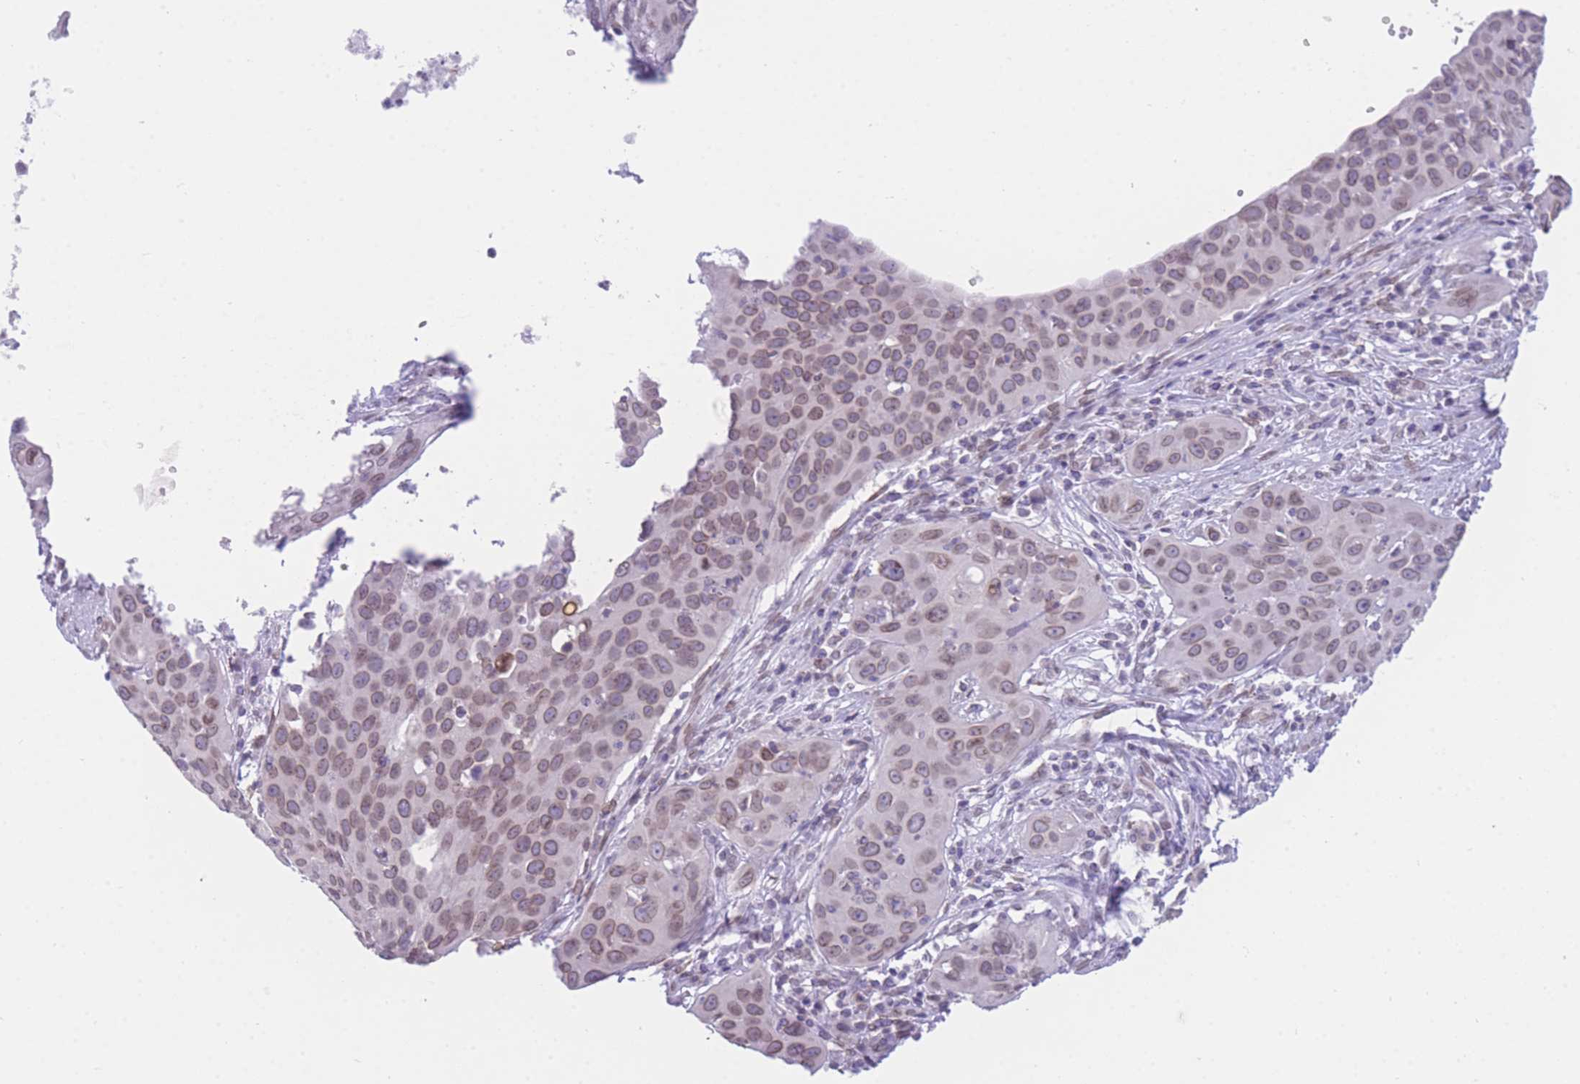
{"staining": {"intensity": "weak", "quantity": ">75%", "location": "cytoplasmic/membranous,nuclear"}, "tissue": "cervical cancer", "cell_type": "Tumor cells", "image_type": "cancer", "snomed": [{"axis": "morphology", "description": "Squamous cell carcinoma, NOS"}, {"axis": "topography", "description": "Cervix"}], "caption": "Weak cytoplasmic/membranous and nuclear staining for a protein is present in about >75% of tumor cells of cervical cancer using IHC.", "gene": "OR10AD1", "patient": {"sex": "female", "age": 36}}